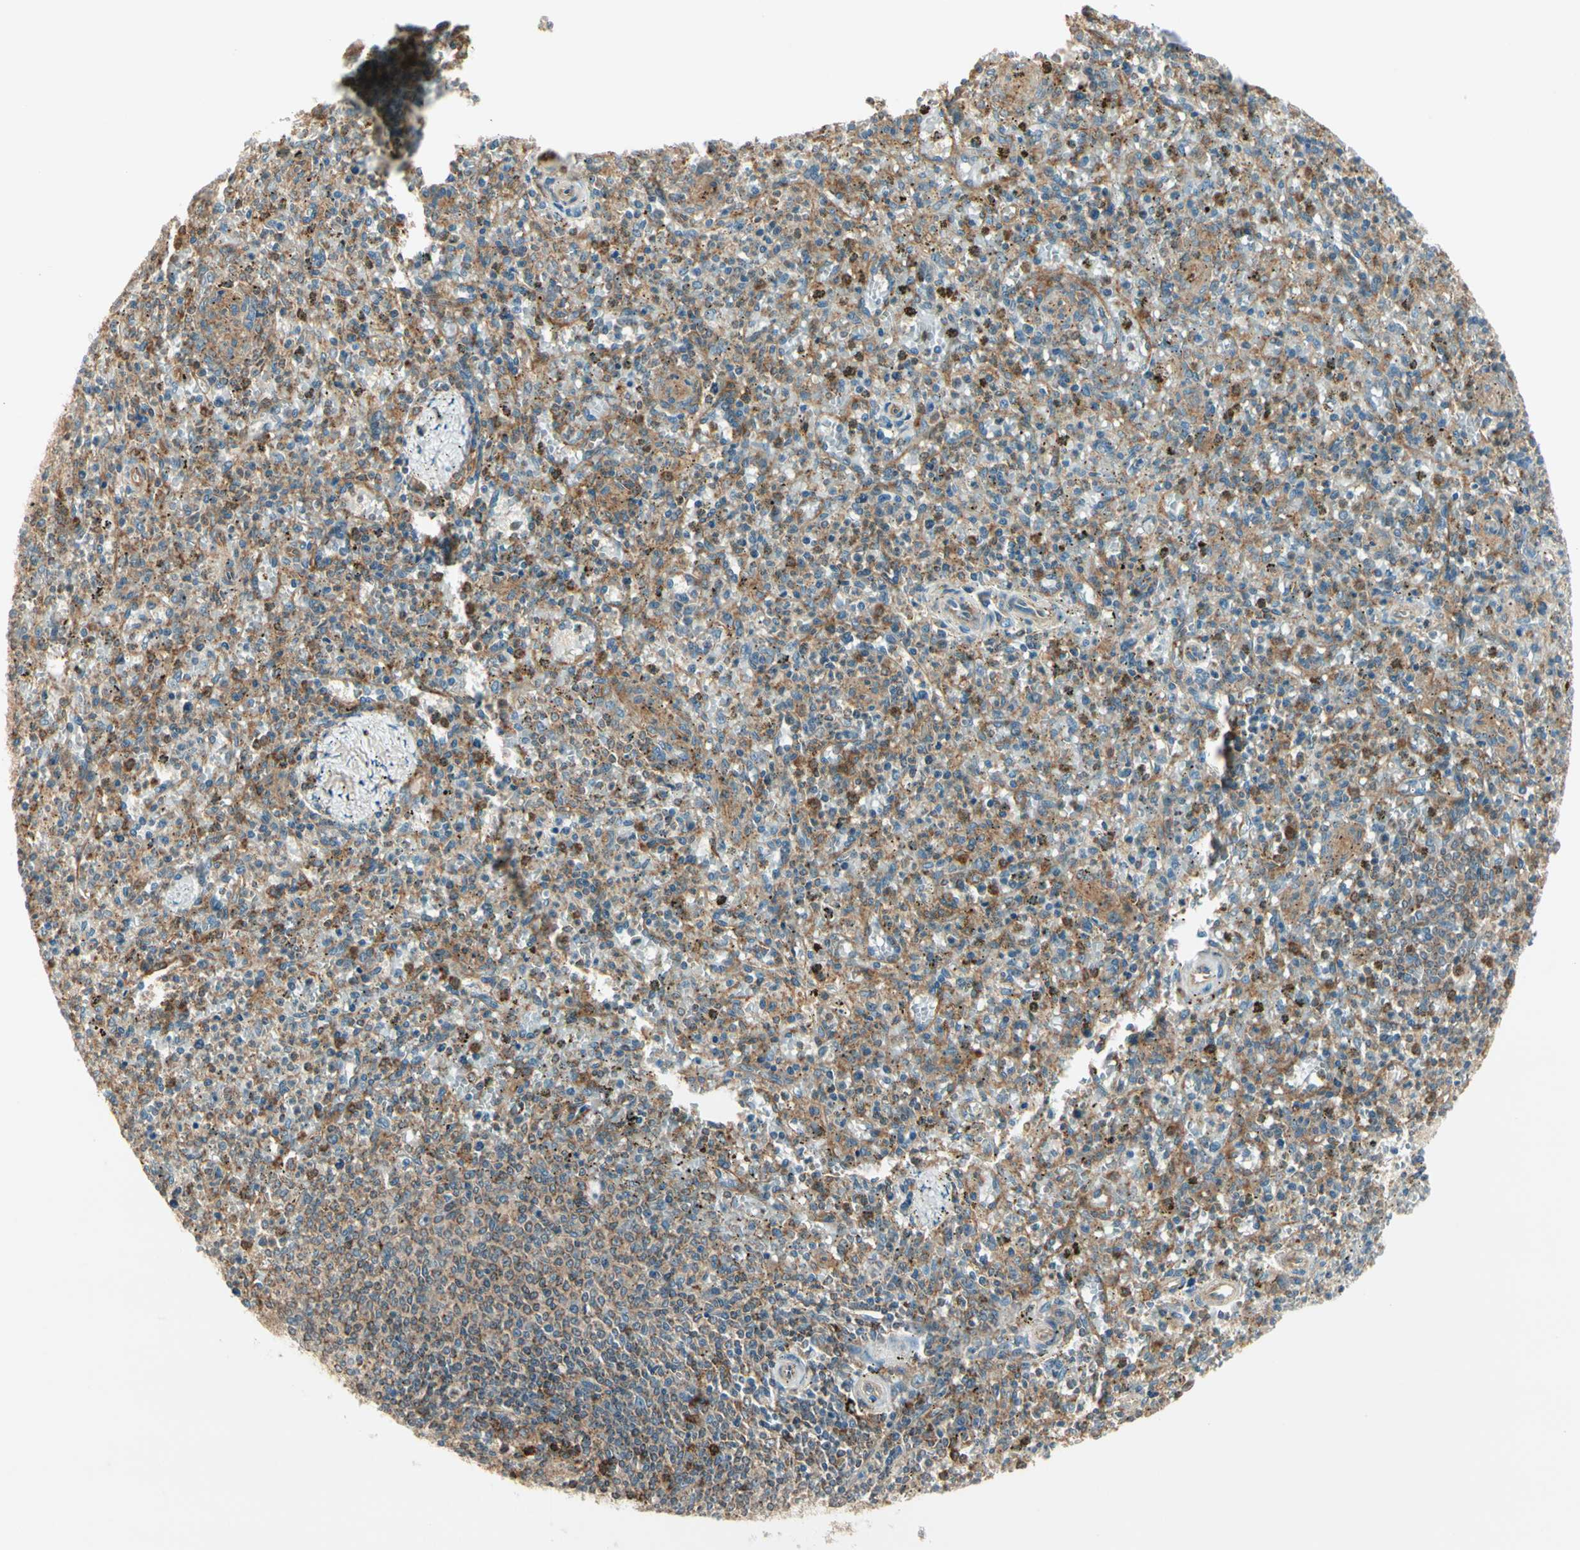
{"staining": {"intensity": "weak", "quantity": ">75%", "location": "cytoplasmic/membranous"}, "tissue": "spleen", "cell_type": "Cells in red pulp", "image_type": "normal", "snomed": [{"axis": "morphology", "description": "Normal tissue, NOS"}, {"axis": "topography", "description": "Spleen"}], "caption": "Immunohistochemistry histopathology image of unremarkable human spleen stained for a protein (brown), which reveals low levels of weak cytoplasmic/membranous staining in approximately >75% of cells in red pulp.", "gene": "AGFG1", "patient": {"sex": "male", "age": 72}}